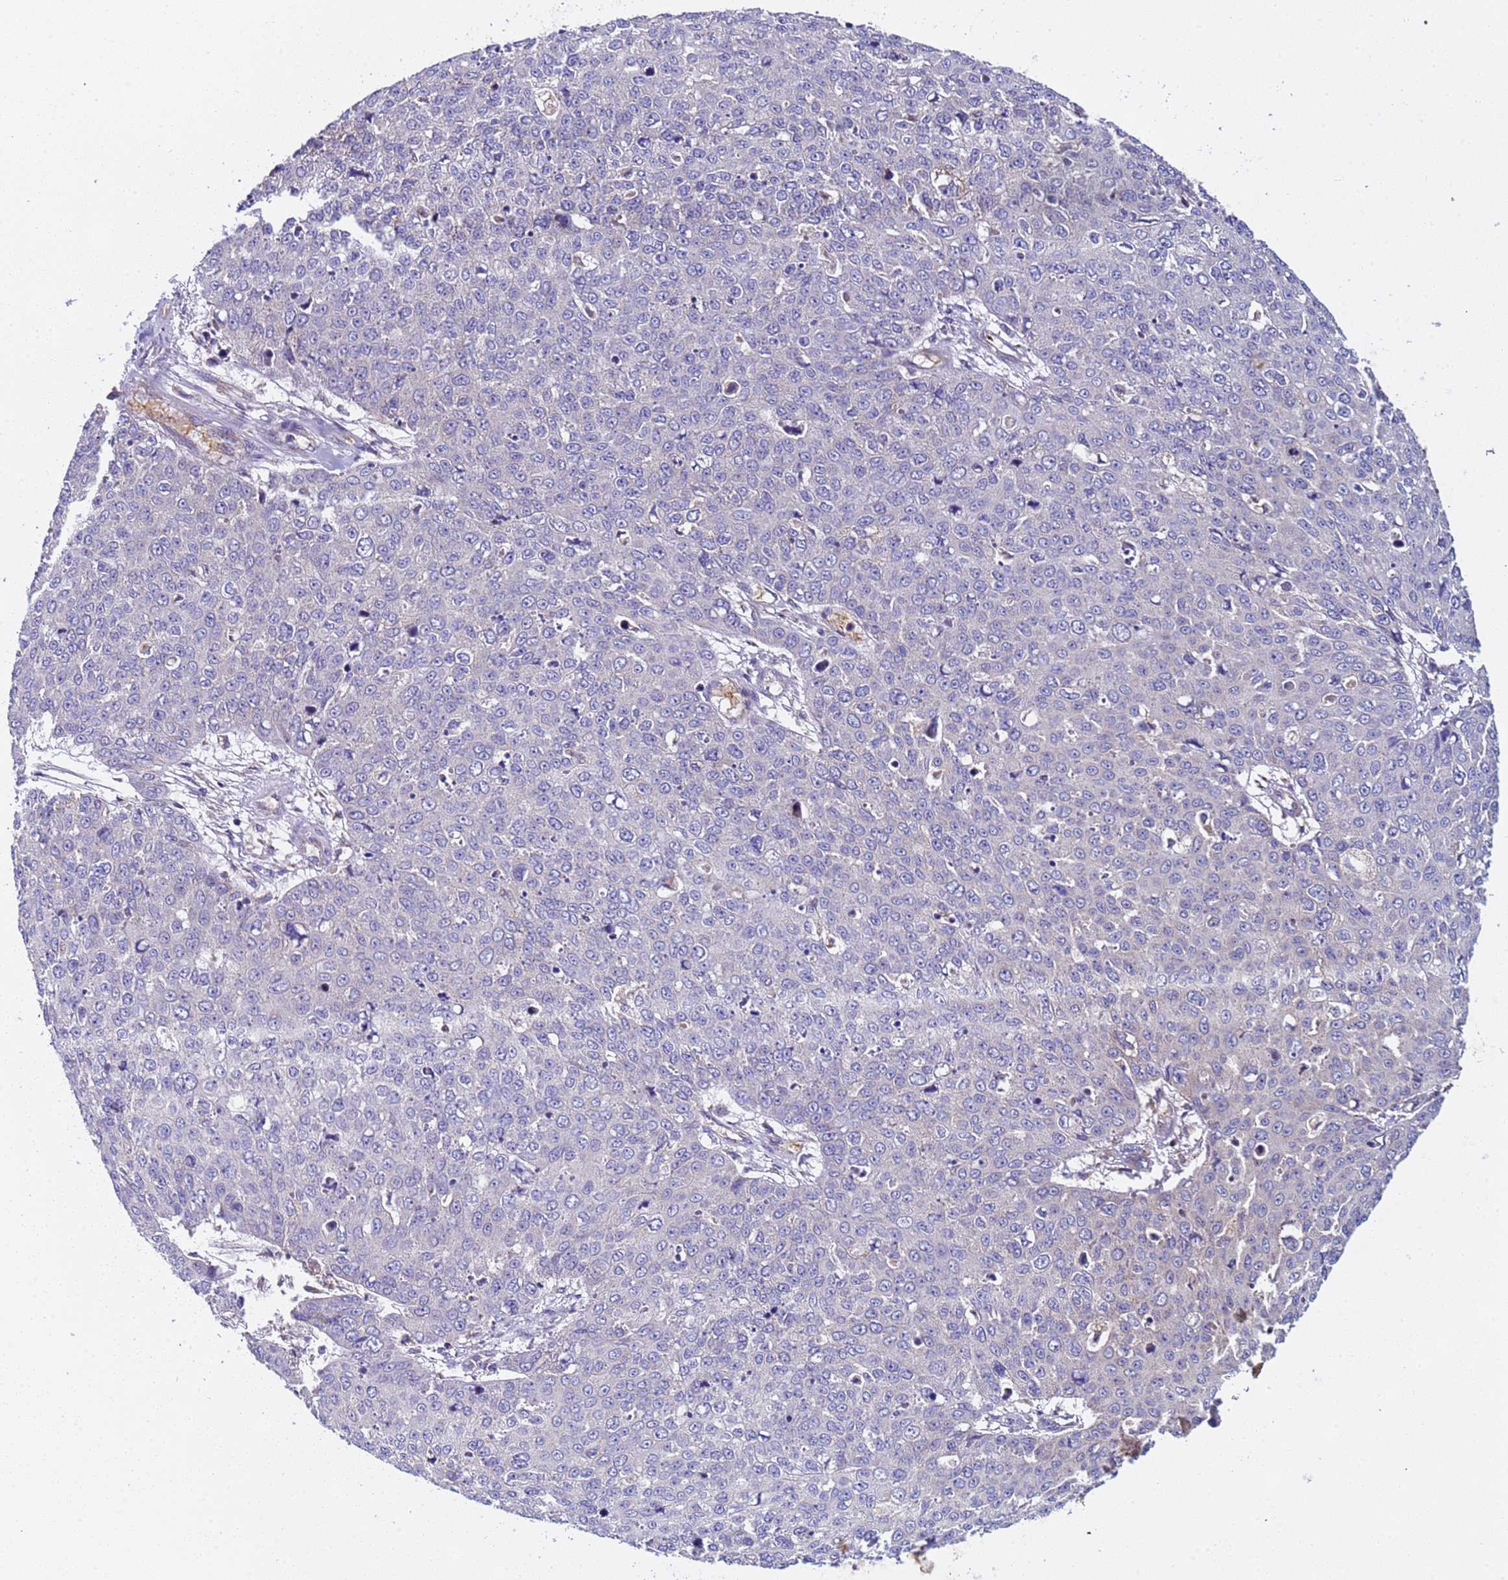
{"staining": {"intensity": "negative", "quantity": "none", "location": "none"}, "tissue": "skin cancer", "cell_type": "Tumor cells", "image_type": "cancer", "snomed": [{"axis": "morphology", "description": "Squamous cell carcinoma, NOS"}, {"axis": "topography", "description": "Skin"}], "caption": "Human skin cancer stained for a protein using IHC demonstrates no expression in tumor cells.", "gene": "TMEM126A", "patient": {"sex": "male", "age": 71}}